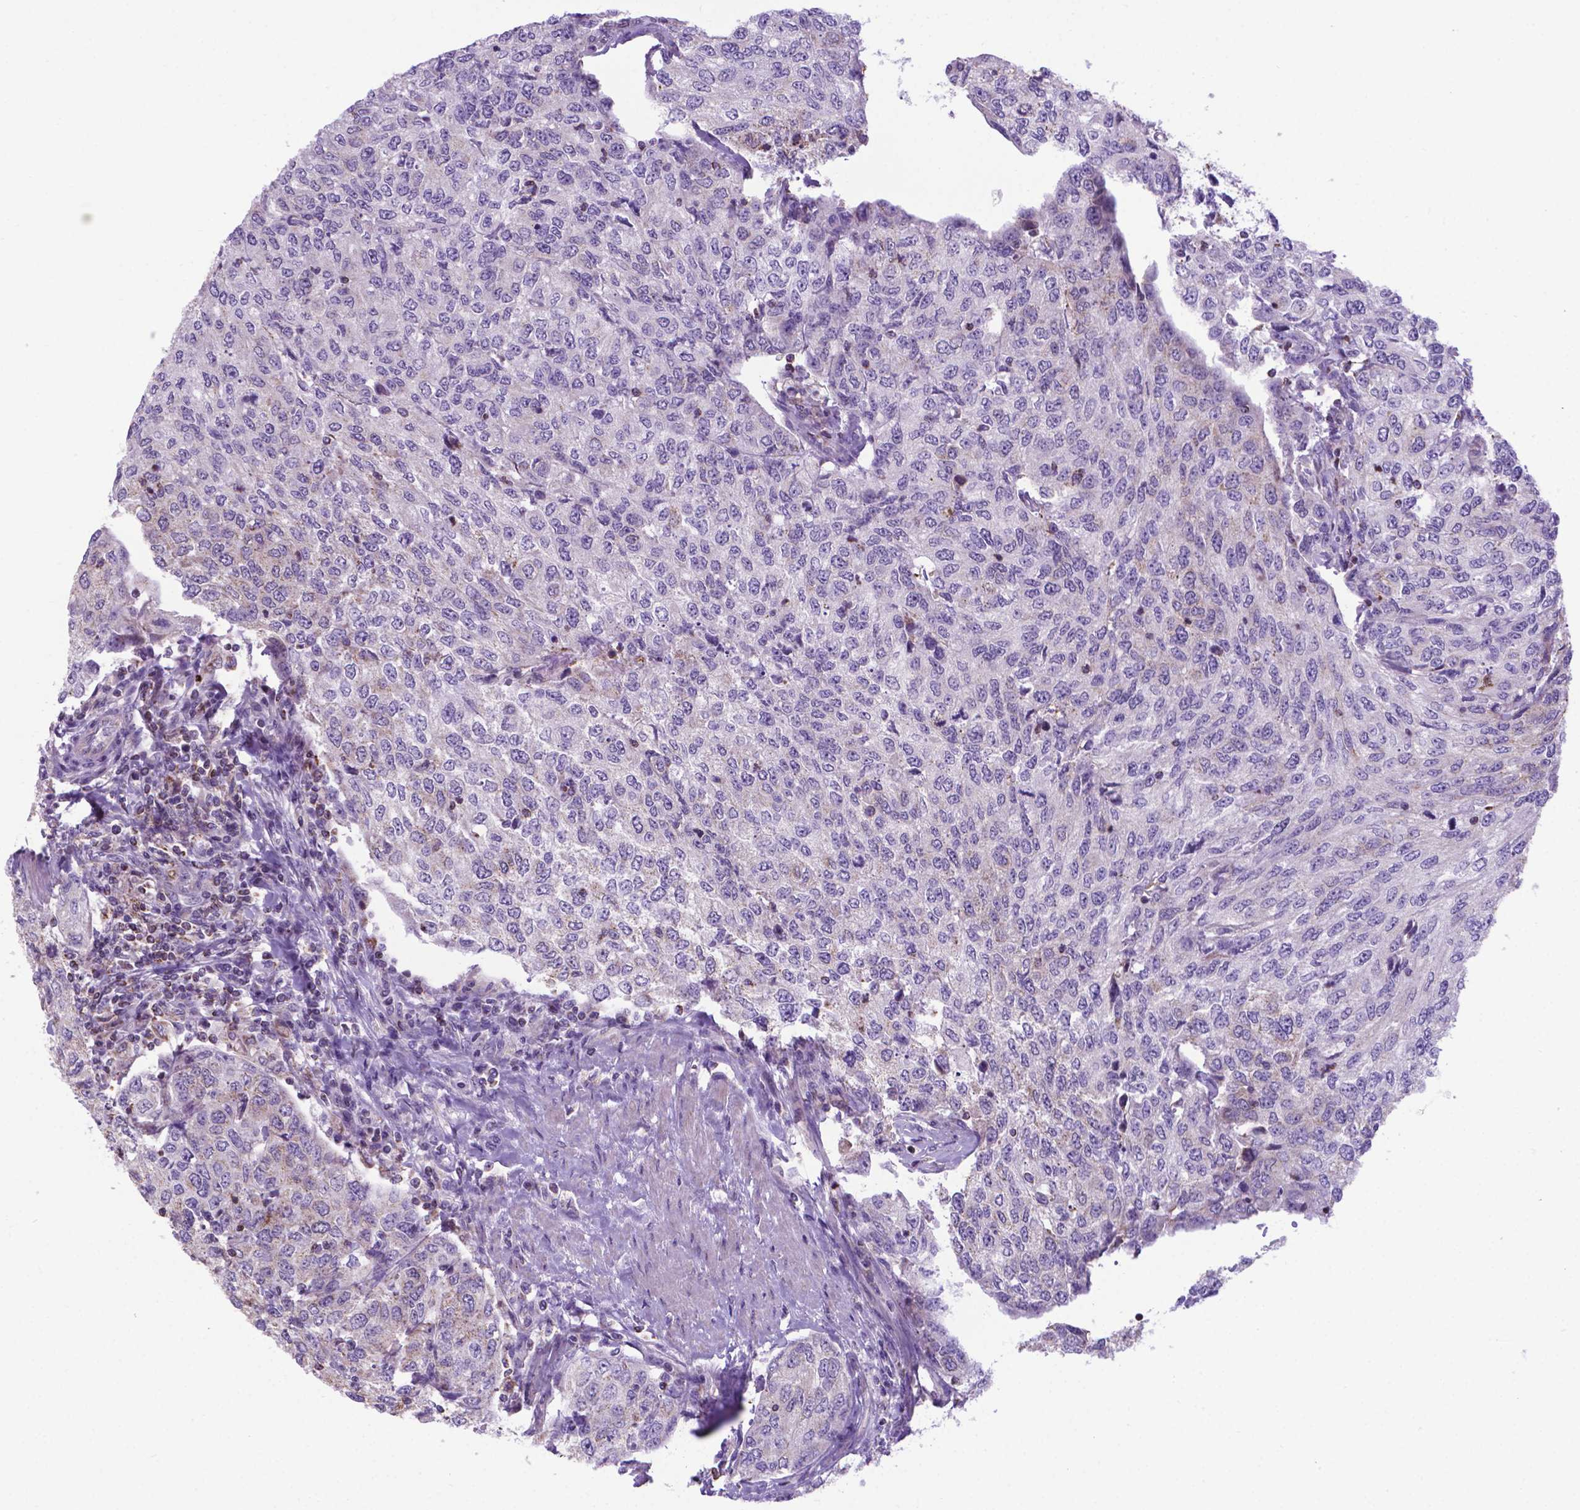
{"staining": {"intensity": "moderate", "quantity": "<25%", "location": "cytoplasmic/membranous"}, "tissue": "urothelial cancer", "cell_type": "Tumor cells", "image_type": "cancer", "snomed": [{"axis": "morphology", "description": "Urothelial carcinoma, High grade"}, {"axis": "topography", "description": "Urinary bladder"}], "caption": "Approximately <25% of tumor cells in high-grade urothelial carcinoma reveal moderate cytoplasmic/membranous protein positivity as visualized by brown immunohistochemical staining.", "gene": "POU3F3", "patient": {"sex": "female", "age": 78}}